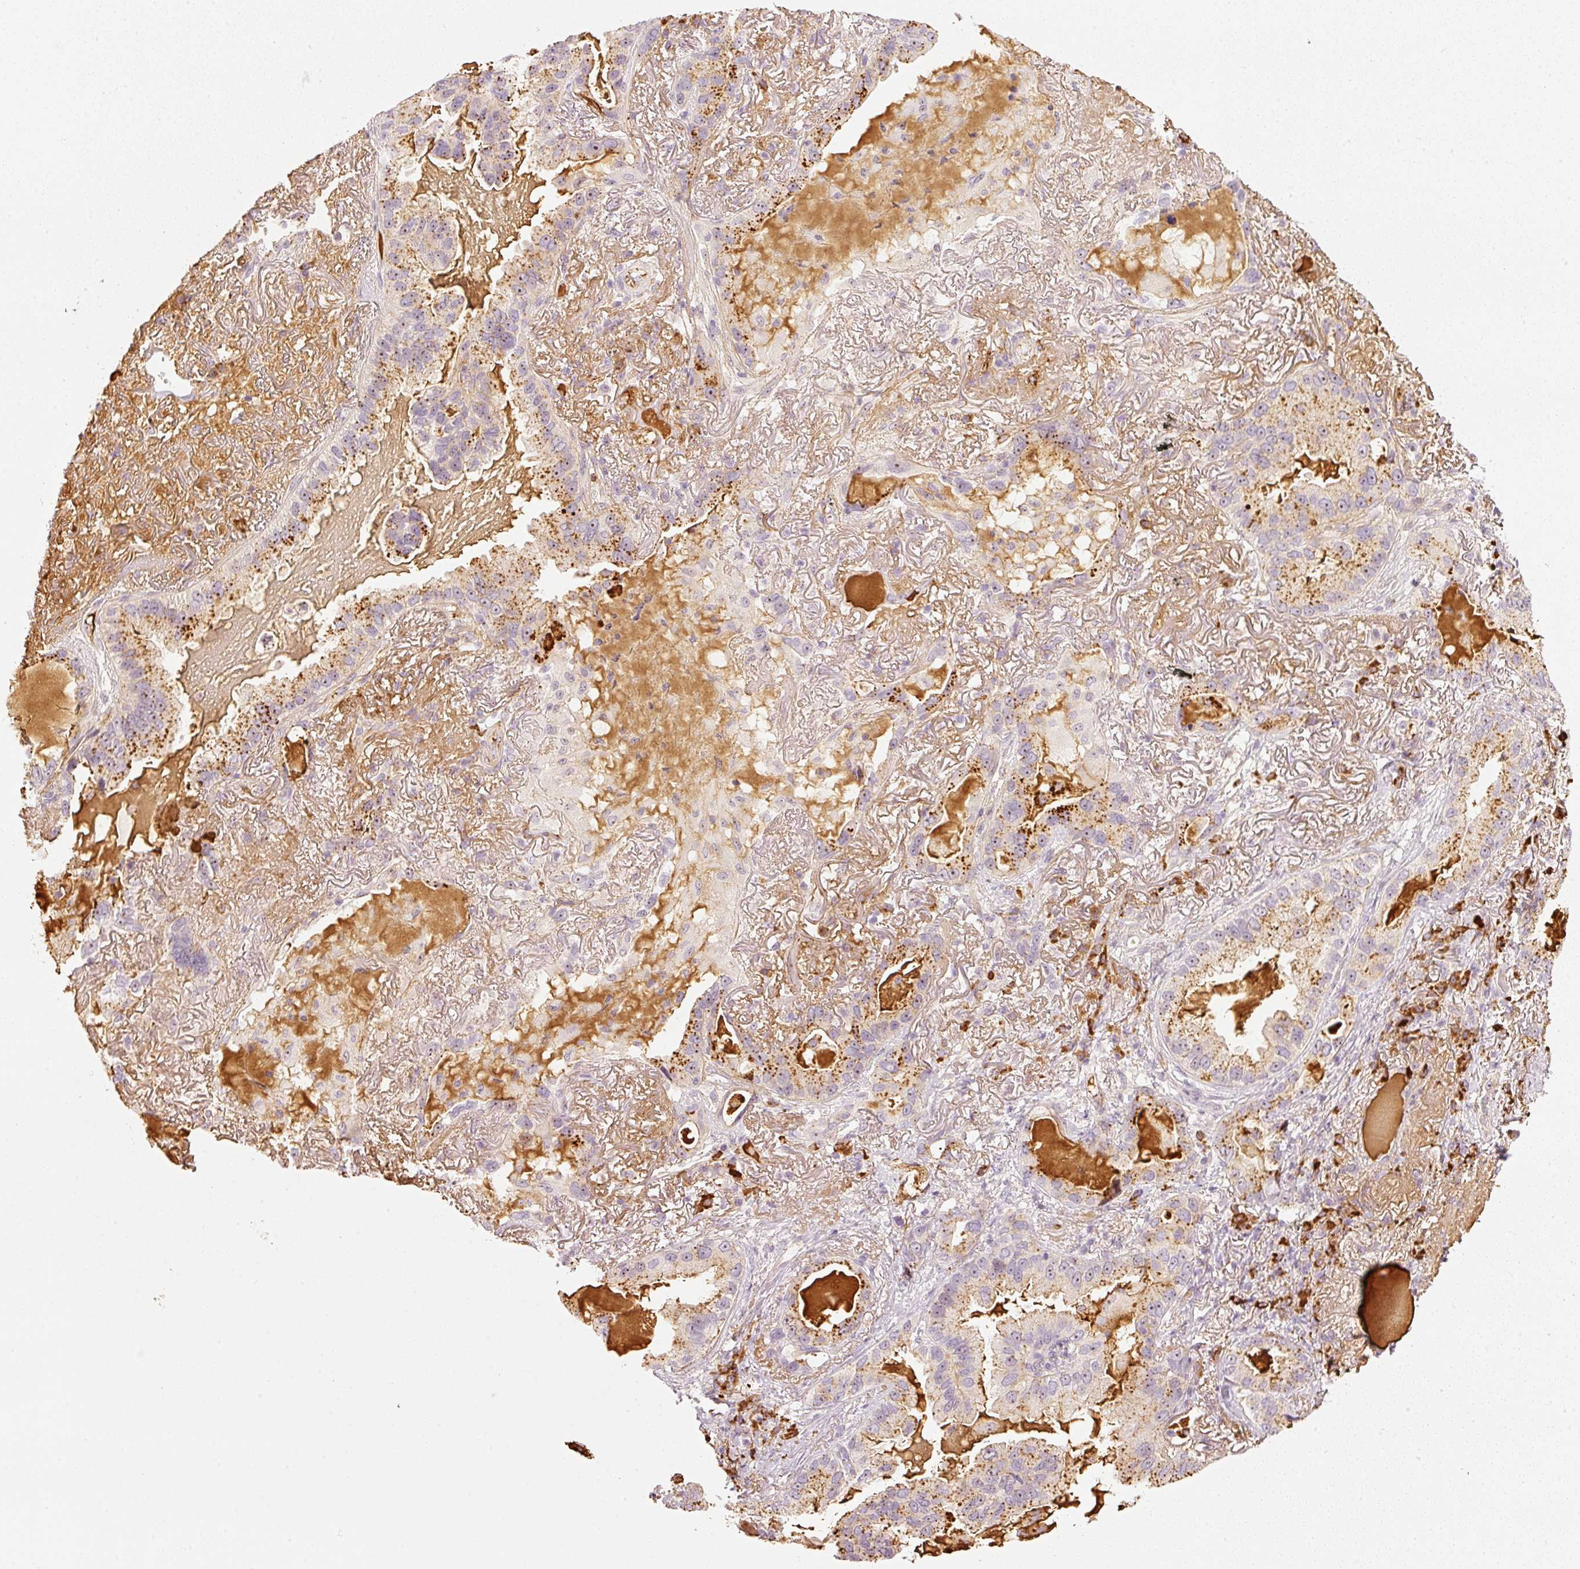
{"staining": {"intensity": "moderate", "quantity": ">75%", "location": "cytoplasmic/membranous"}, "tissue": "lung cancer", "cell_type": "Tumor cells", "image_type": "cancer", "snomed": [{"axis": "morphology", "description": "Adenocarcinoma, NOS"}, {"axis": "topography", "description": "Lung"}], "caption": "DAB (3,3'-diaminobenzidine) immunohistochemical staining of adenocarcinoma (lung) displays moderate cytoplasmic/membranous protein expression in approximately >75% of tumor cells. (Stains: DAB in brown, nuclei in blue, Microscopy: brightfield microscopy at high magnification).", "gene": "VCAM1", "patient": {"sex": "female", "age": 69}}